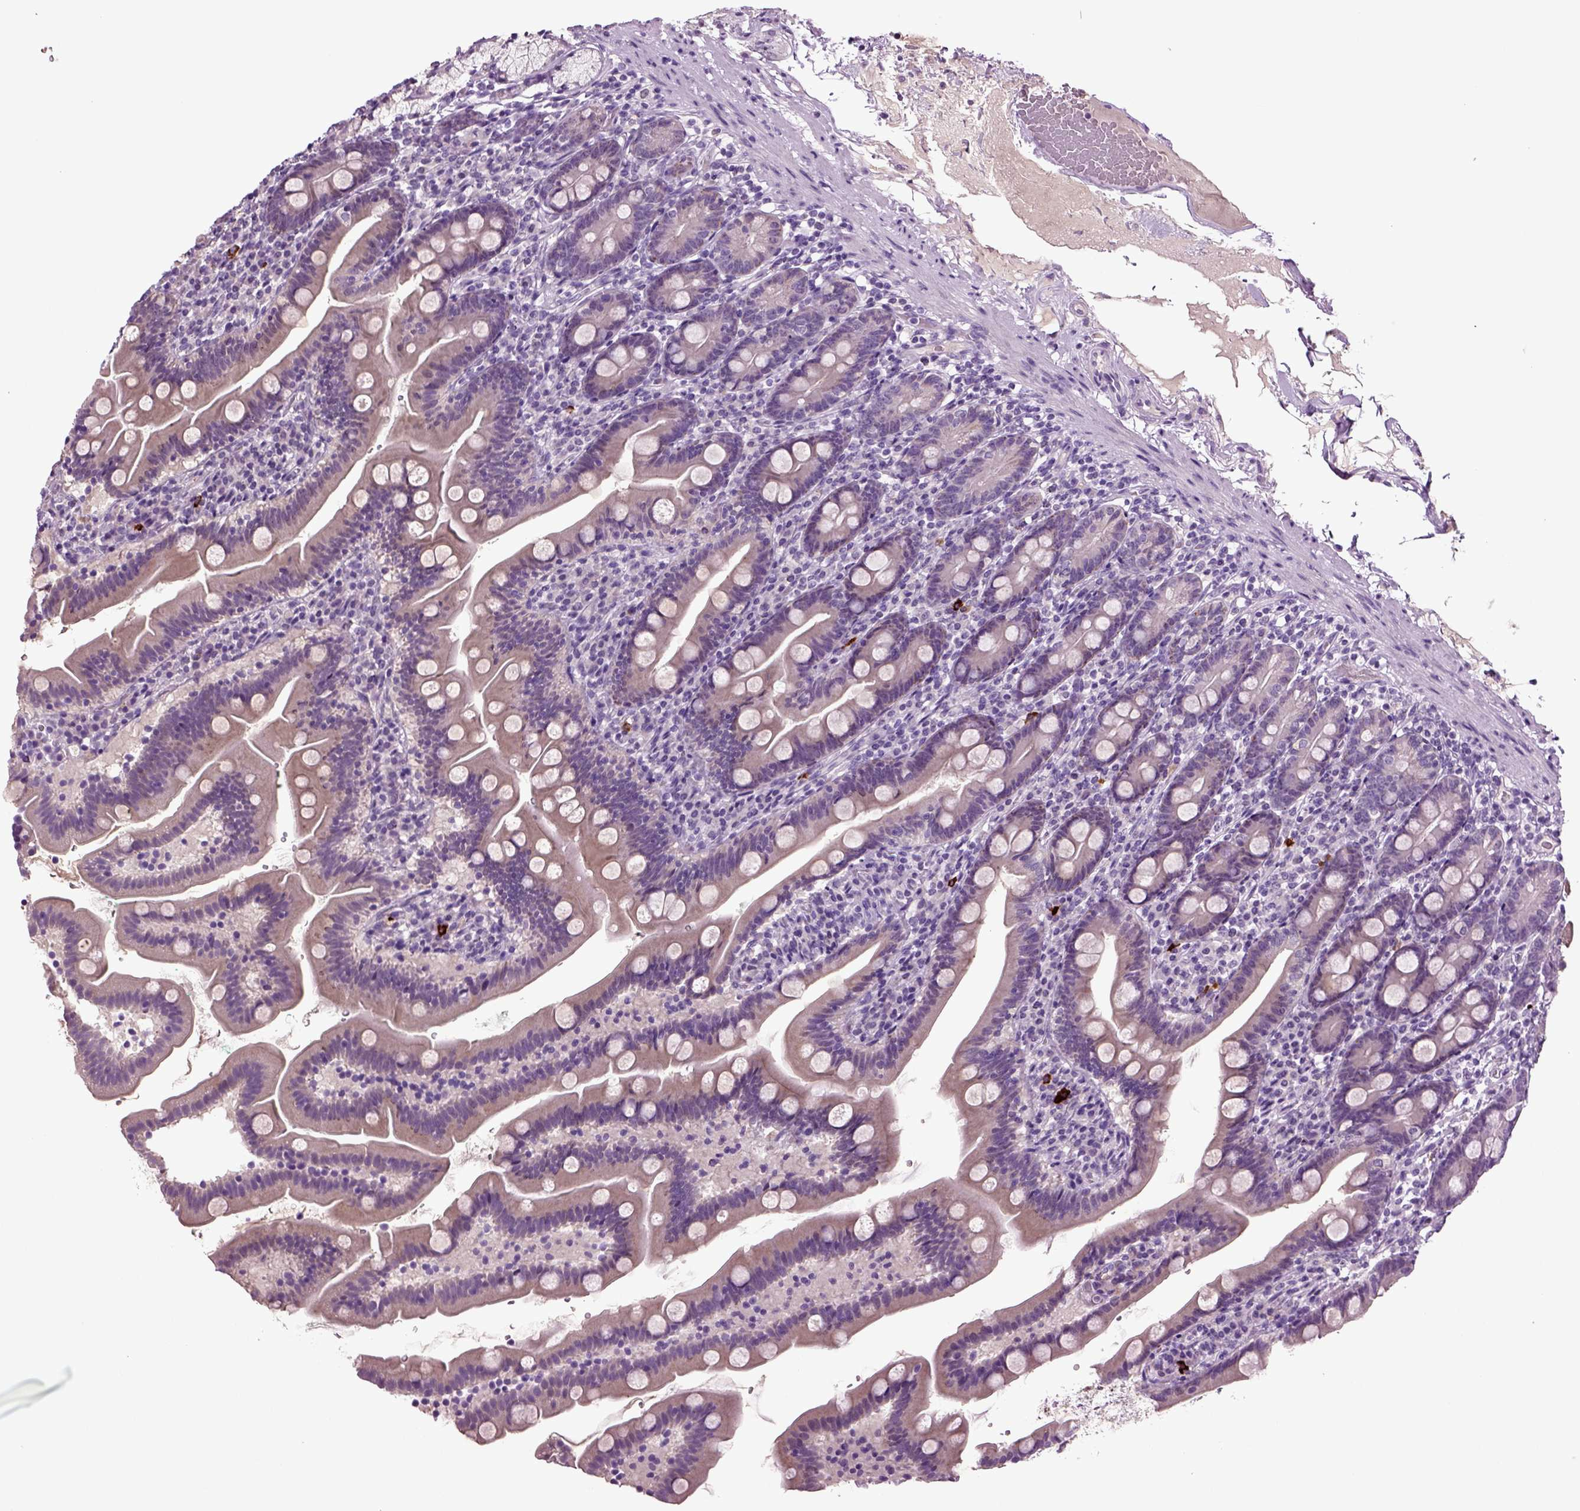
{"staining": {"intensity": "negative", "quantity": "none", "location": "none"}, "tissue": "duodenum", "cell_type": "Glandular cells", "image_type": "normal", "snomed": [{"axis": "morphology", "description": "Normal tissue, NOS"}, {"axis": "topography", "description": "Duodenum"}], "caption": "Immunohistochemistry micrograph of unremarkable duodenum: human duodenum stained with DAB (3,3'-diaminobenzidine) exhibits no significant protein expression in glandular cells.", "gene": "FGF11", "patient": {"sex": "female", "age": 67}}